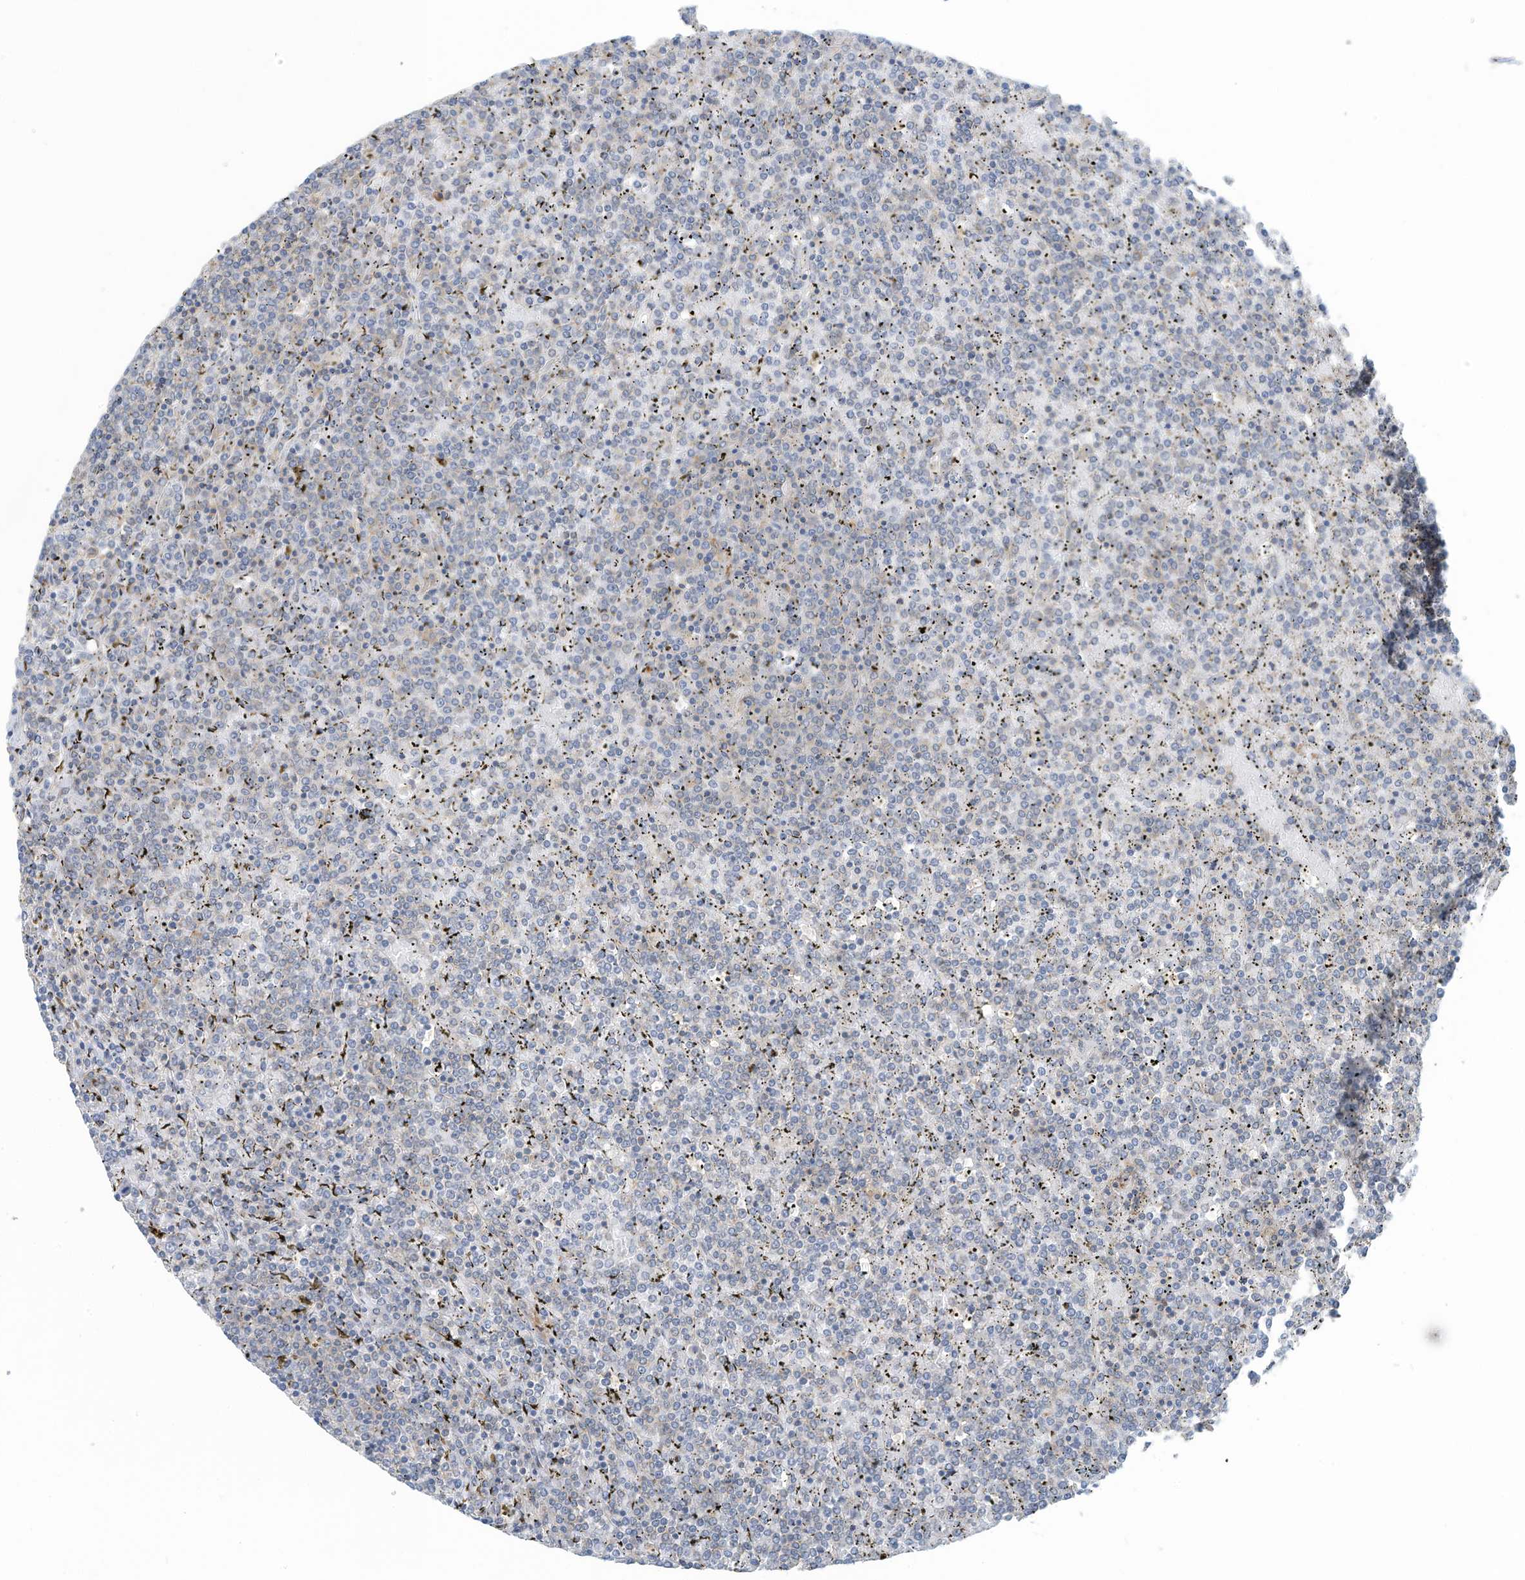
{"staining": {"intensity": "negative", "quantity": "none", "location": "none"}, "tissue": "lymphoma", "cell_type": "Tumor cells", "image_type": "cancer", "snomed": [{"axis": "morphology", "description": "Malignant lymphoma, non-Hodgkin's type, Low grade"}, {"axis": "topography", "description": "Spleen"}], "caption": "Immunohistochemistry of low-grade malignant lymphoma, non-Hodgkin's type displays no positivity in tumor cells.", "gene": "ZNF846", "patient": {"sex": "female", "age": 19}}